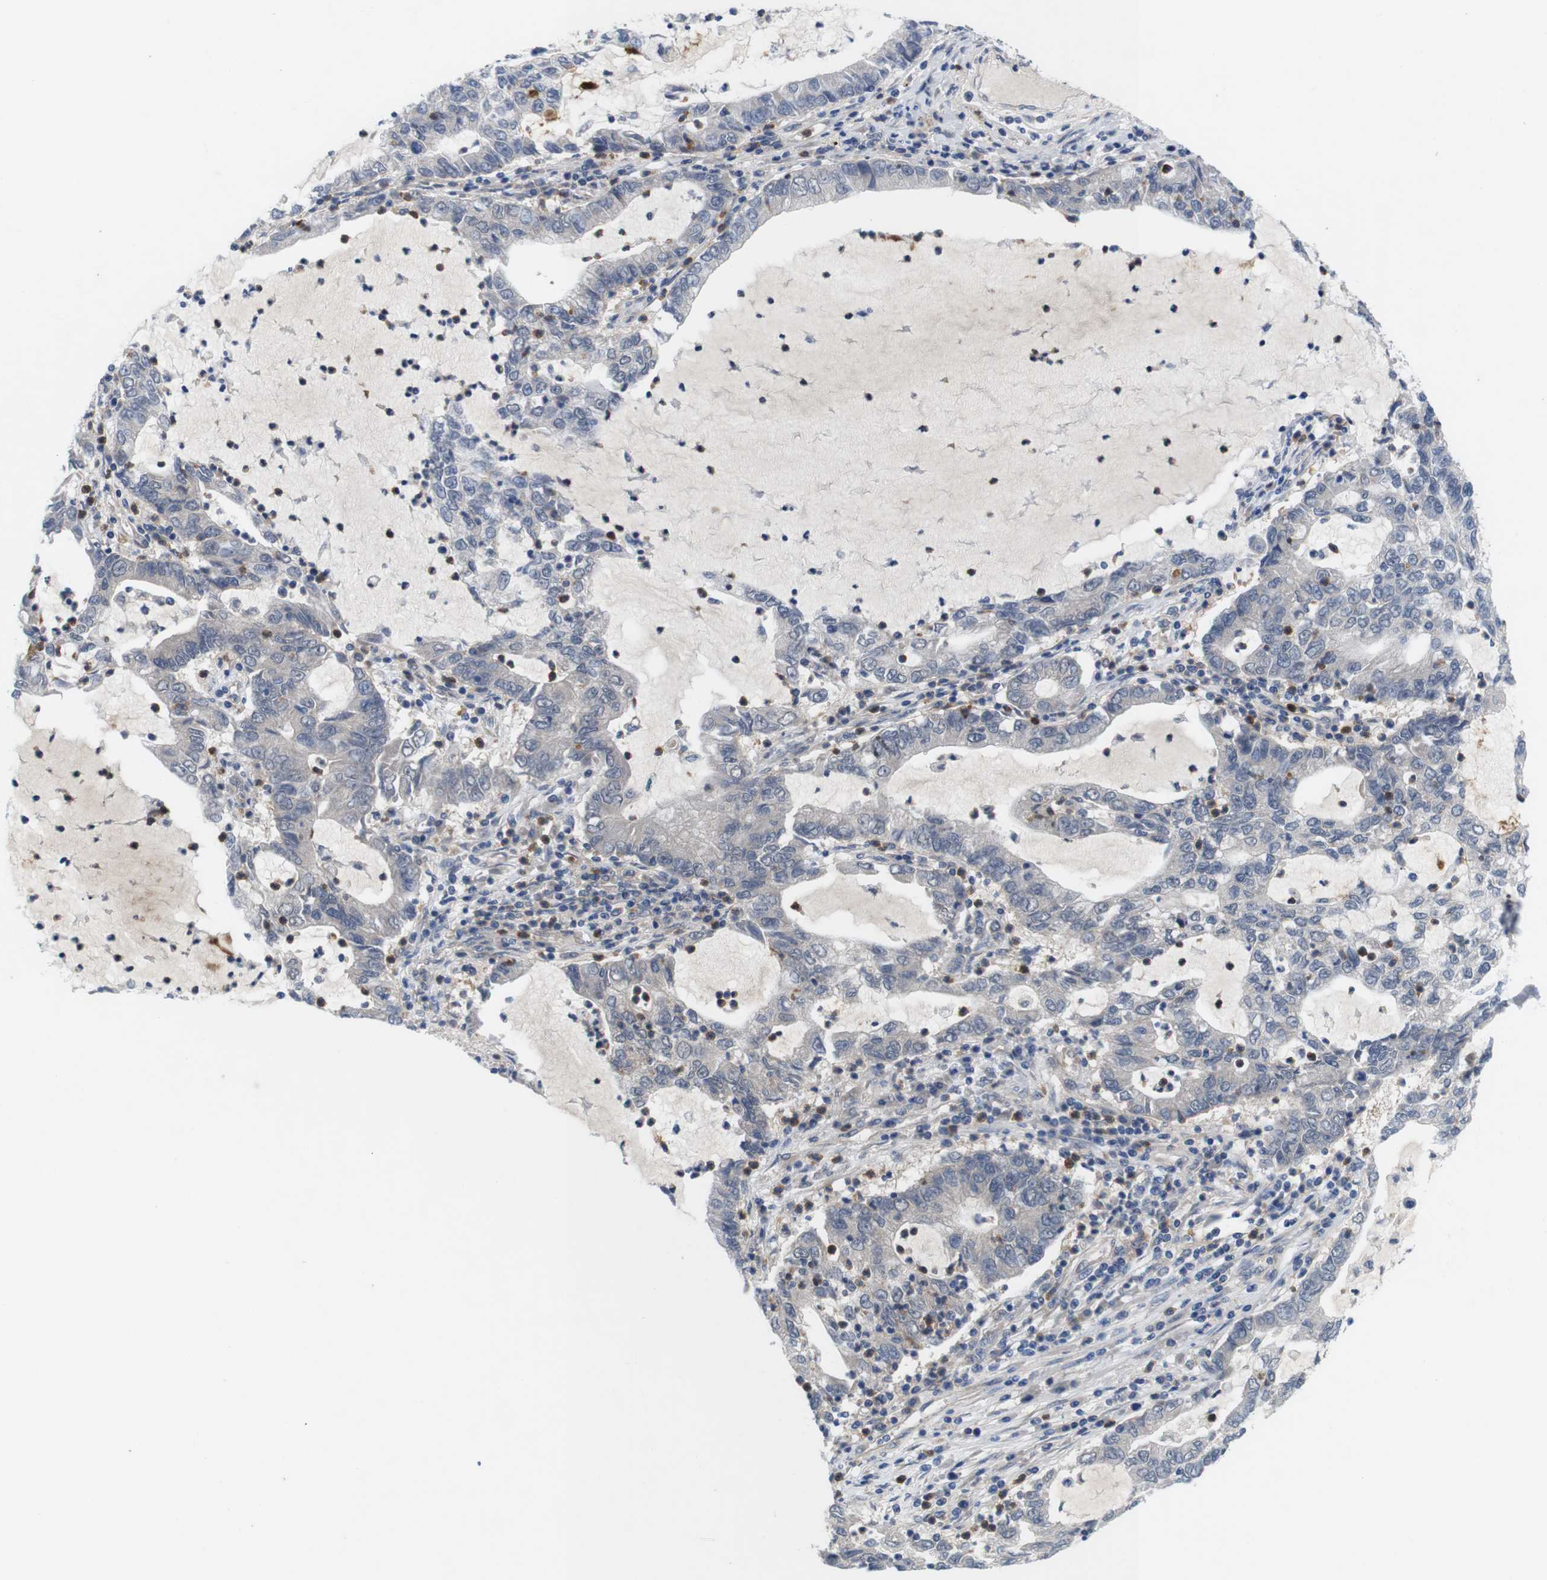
{"staining": {"intensity": "negative", "quantity": "none", "location": "none"}, "tissue": "lung cancer", "cell_type": "Tumor cells", "image_type": "cancer", "snomed": [{"axis": "morphology", "description": "Adenocarcinoma, NOS"}, {"axis": "topography", "description": "Lung"}], "caption": "A photomicrograph of human lung cancer (adenocarcinoma) is negative for staining in tumor cells.", "gene": "C1RL", "patient": {"sex": "female", "age": 51}}